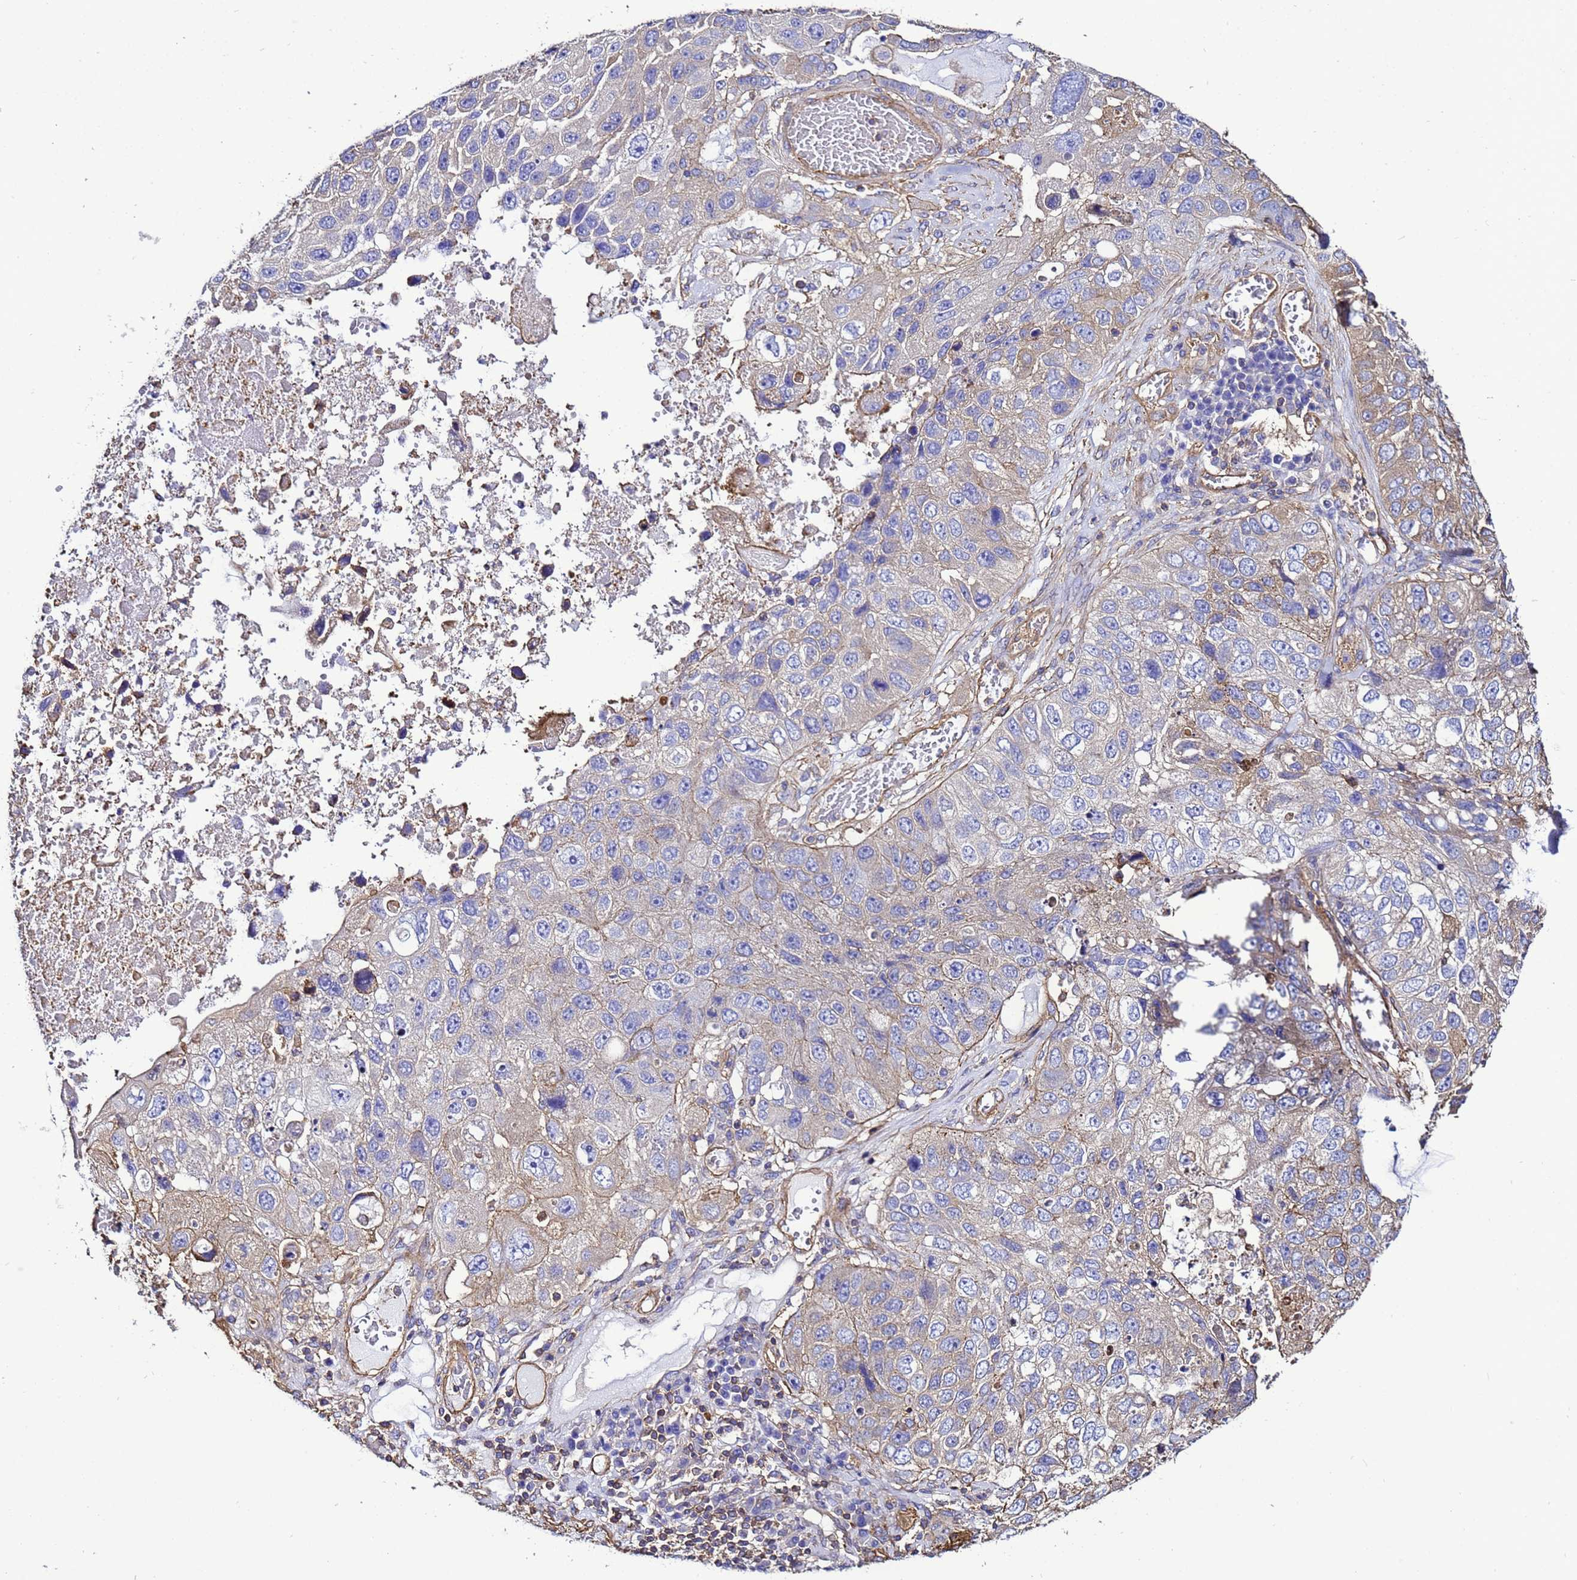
{"staining": {"intensity": "weak", "quantity": "<25%", "location": "cytoplasmic/membranous"}, "tissue": "lung cancer", "cell_type": "Tumor cells", "image_type": "cancer", "snomed": [{"axis": "morphology", "description": "Squamous cell carcinoma, NOS"}, {"axis": "topography", "description": "Lung"}], "caption": "A micrograph of lung cancer stained for a protein exhibits no brown staining in tumor cells.", "gene": "MYL12A", "patient": {"sex": "male", "age": 61}}